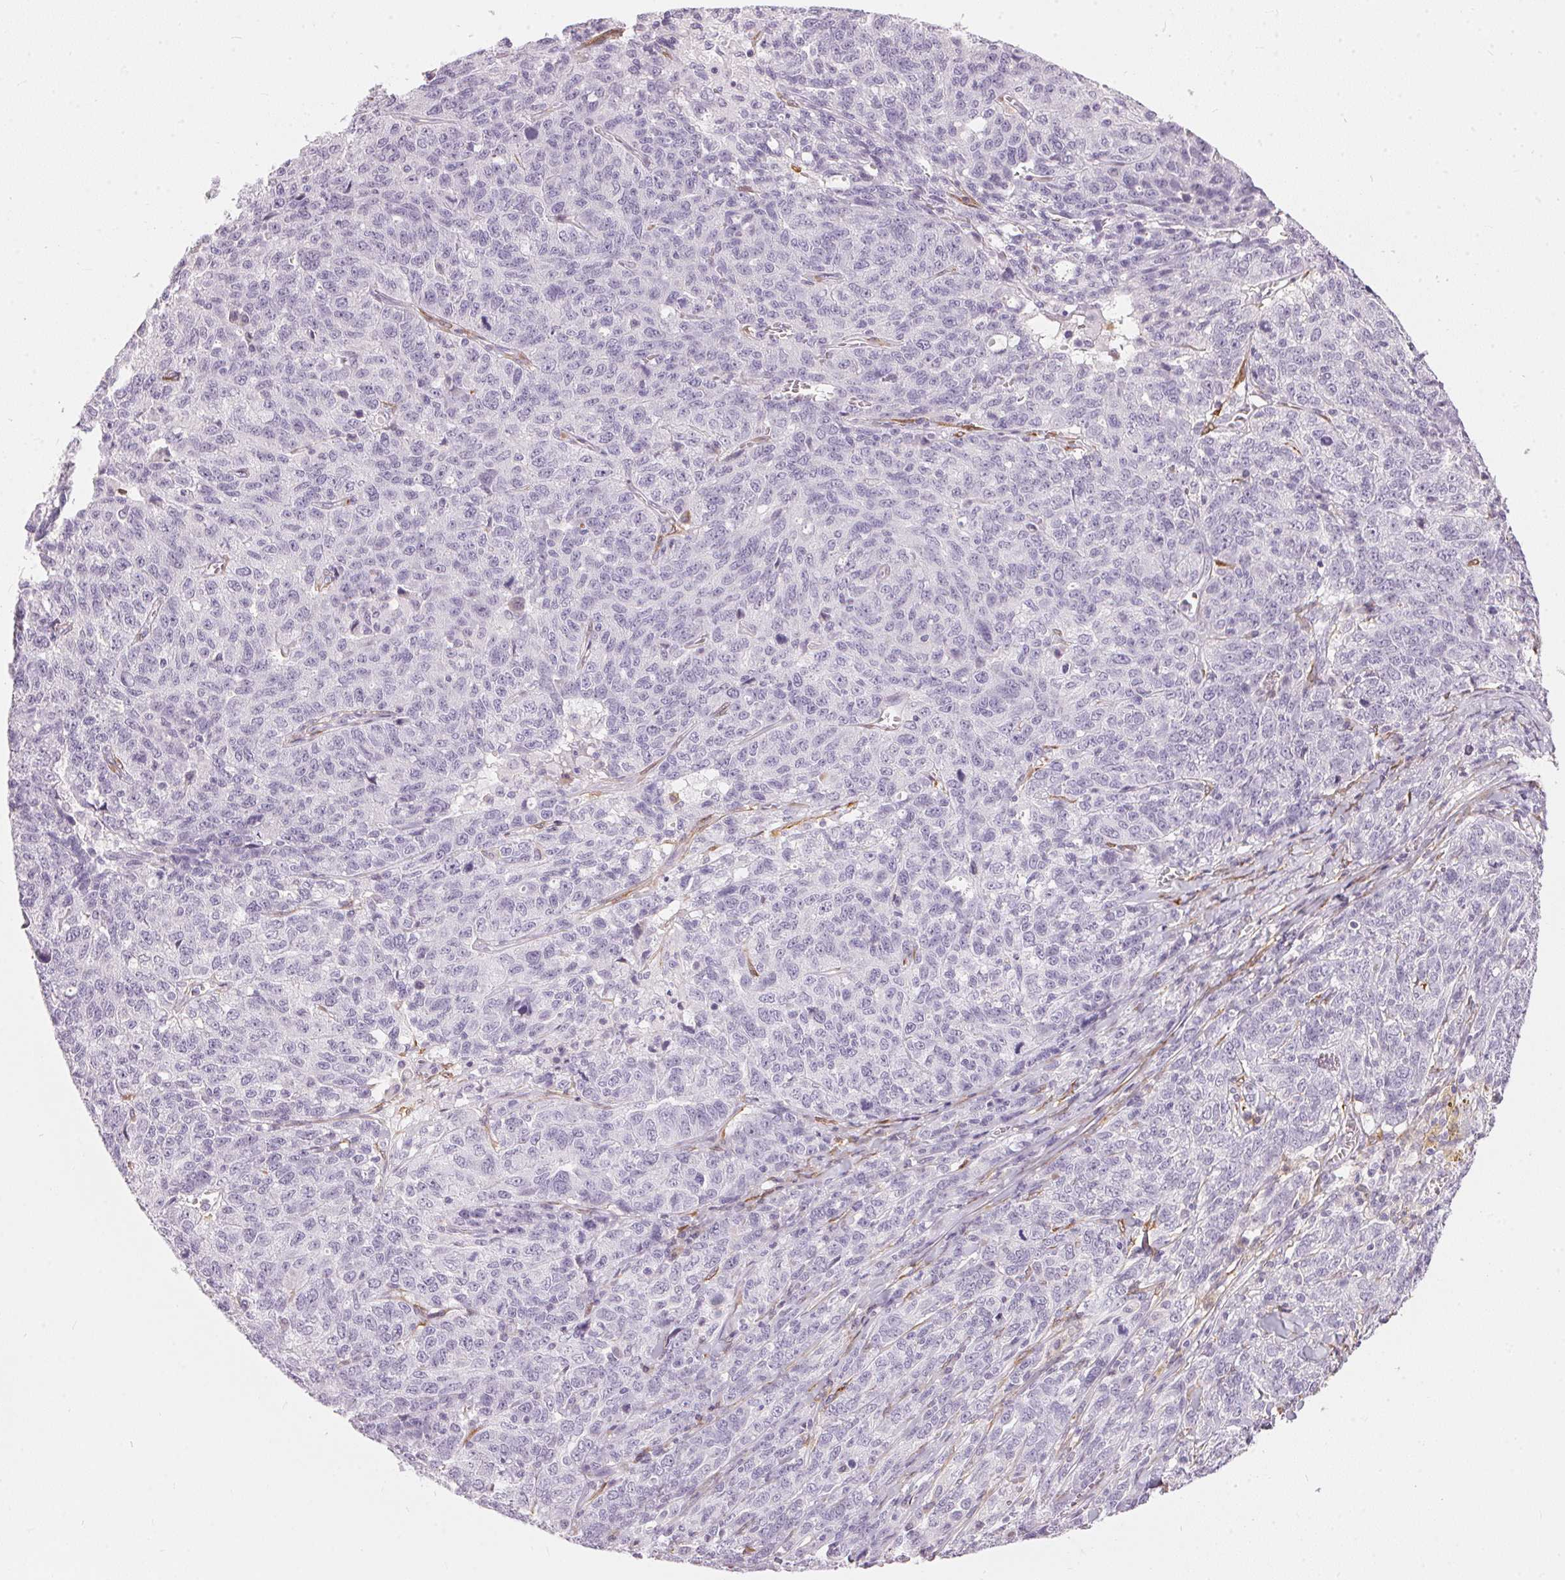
{"staining": {"intensity": "negative", "quantity": "none", "location": "none"}, "tissue": "ovarian cancer", "cell_type": "Tumor cells", "image_type": "cancer", "snomed": [{"axis": "morphology", "description": "Cystadenocarcinoma, serous, NOS"}, {"axis": "topography", "description": "Ovary"}], "caption": "High power microscopy image of an IHC image of serous cystadenocarcinoma (ovarian), revealing no significant staining in tumor cells.", "gene": "CADPS", "patient": {"sex": "female", "age": 71}}